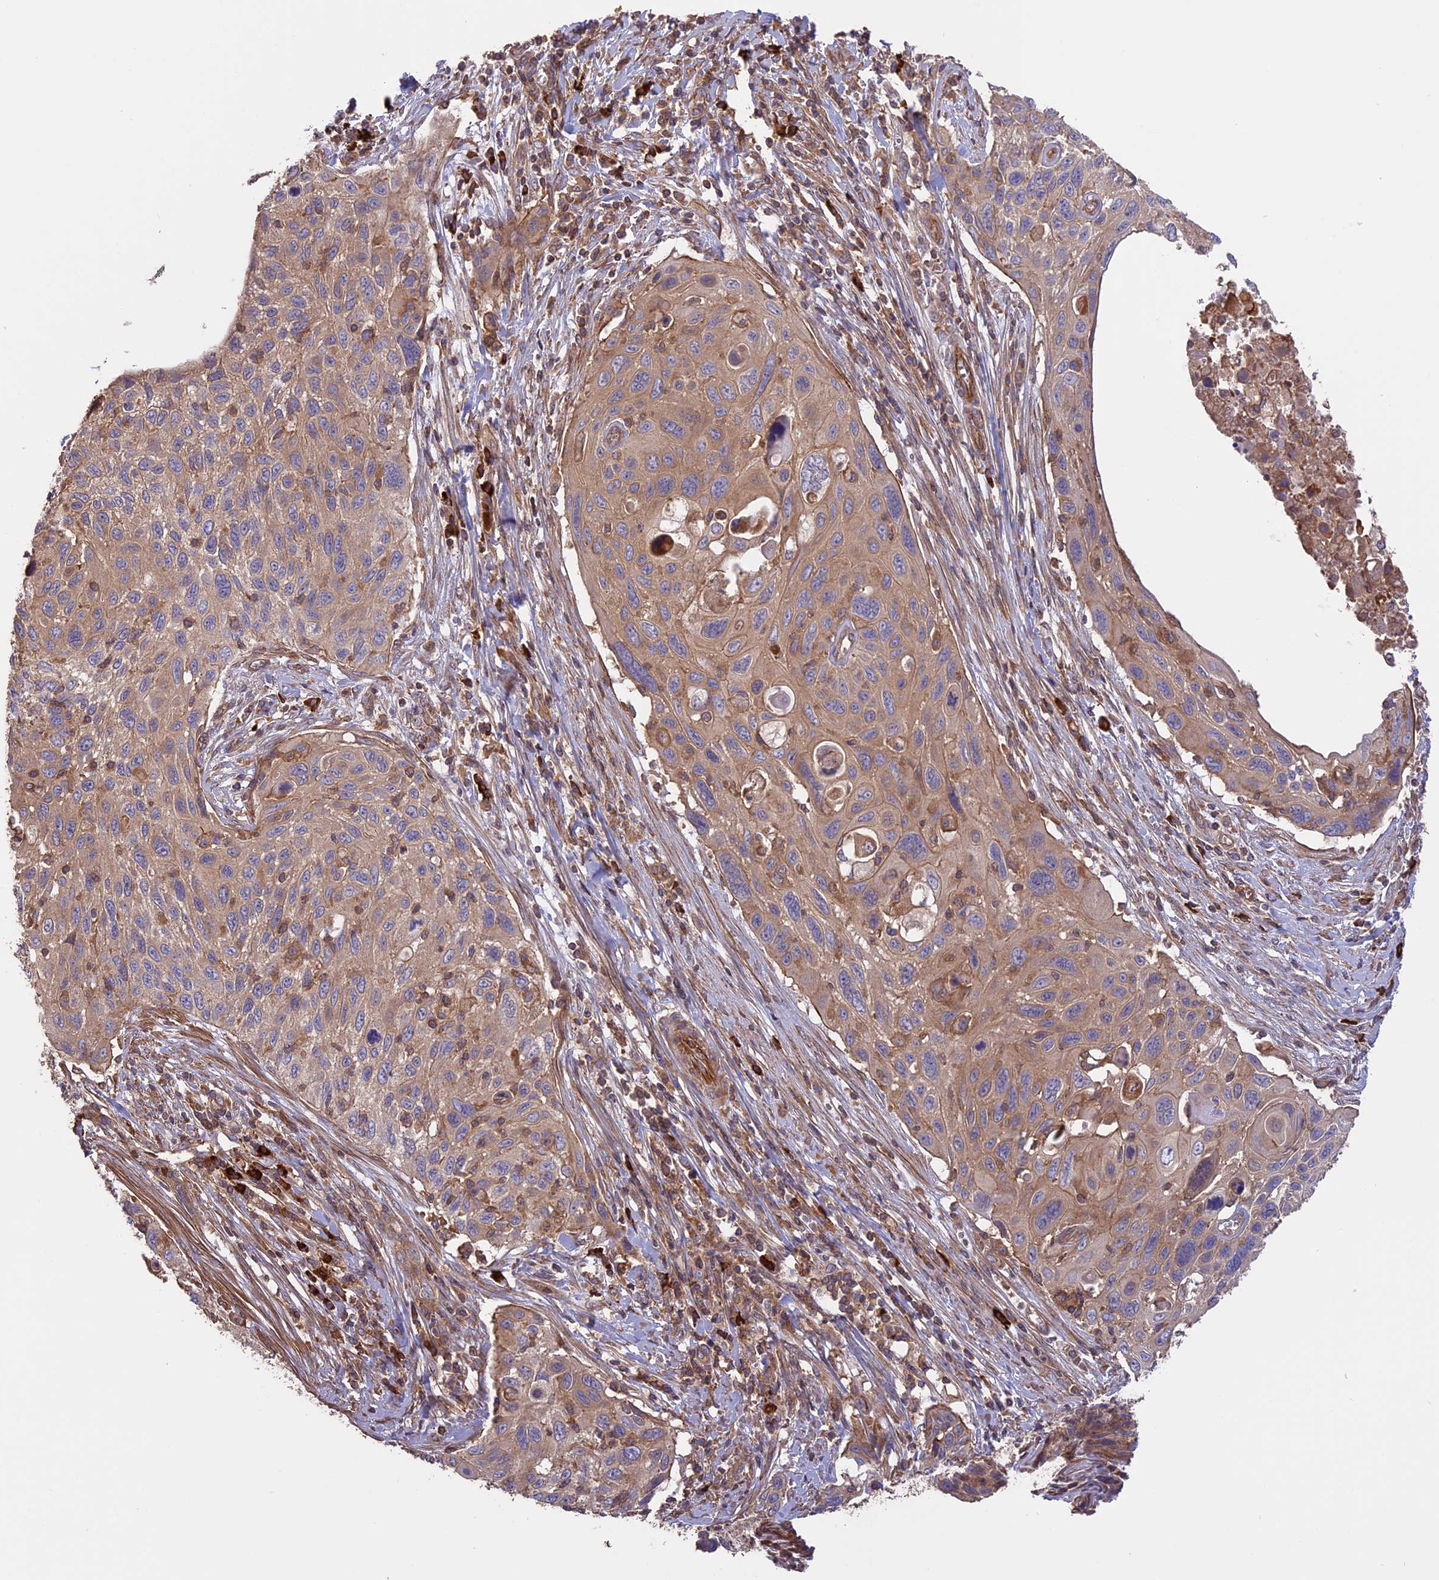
{"staining": {"intensity": "weak", "quantity": "25%-75%", "location": "cytoplasmic/membranous"}, "tissue": "cervical cancer", "cell_type": "Tumor cells", "image_type": "cancer", "snomed": [{"axis": "morphology", "description": "Squamous cell carcinoma, NOS"}, {"axis": "topography", "description": "Cervix"}], "caption": "Protein positivity by immunohistochemistry exhibits weak cytoplasmic/membranous positivity in about 25%-75% of tumor cells in squamous cell carcinoma (cervical).", "gene": "GAS8", "patient": {"sex": "female", "age": 70}}